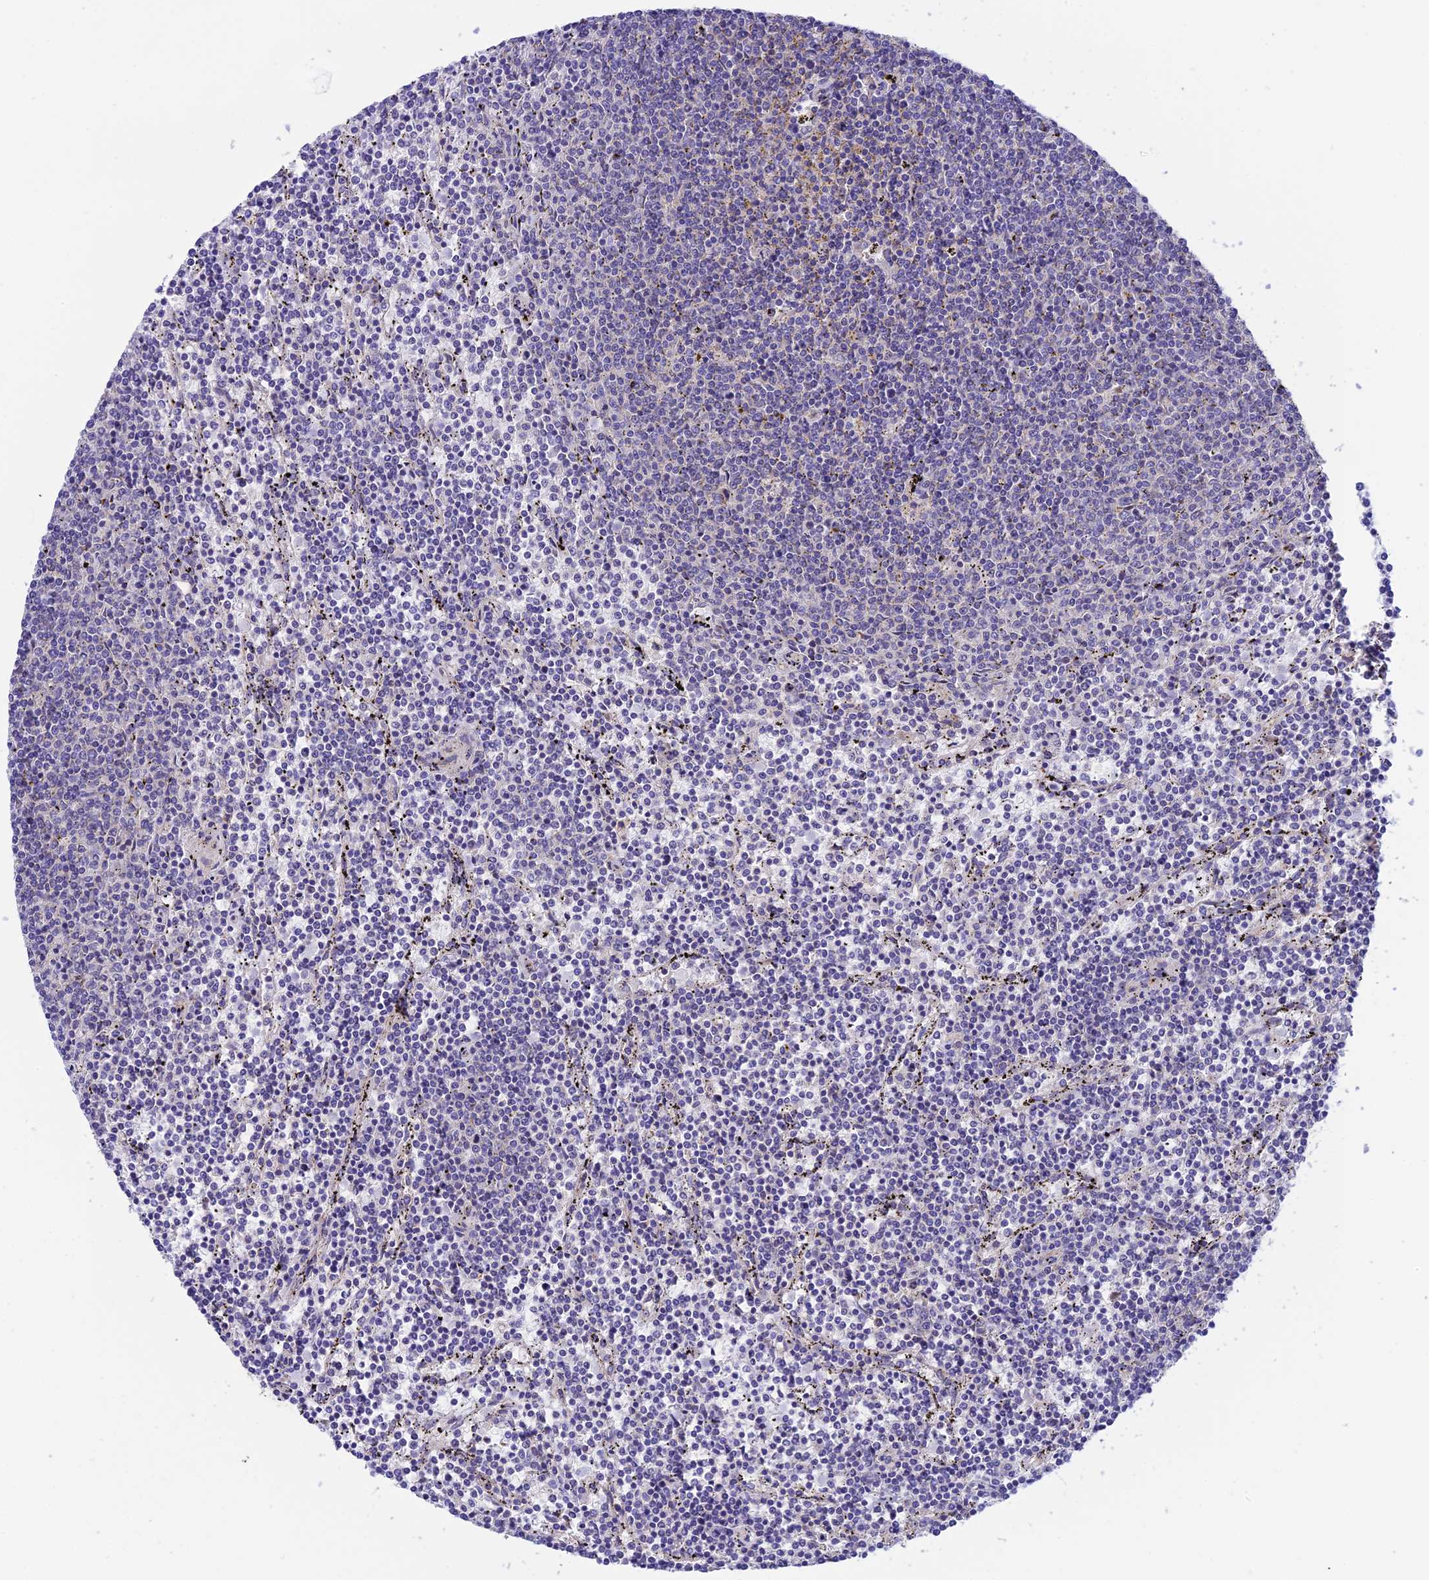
{"staining": {"intensity": "negative", "quantity": "none", "location": "none"}, "tissue": "lymphoma", "cell_type": "Tumor cells", "image_type": "cancer", "snomed": [{"axis": "morphology", "description": "Malignant lymphoma, non-Hodgkin's type, Low grade"}, {"axis": "topography", "description": "Spleen"}], "caption": "Protein analysis of low-grade malignant lymphoma, non-Hodgkin's type exhibits no significant positivity in tumor cells. The staining is performed using DAB (3,3'-diaminobenzidine) brown chromogen with nuclei counter-stained in using hematoxylin.", "gene": "CCDC157", "patient": {"sex": "female", "age": 50}}